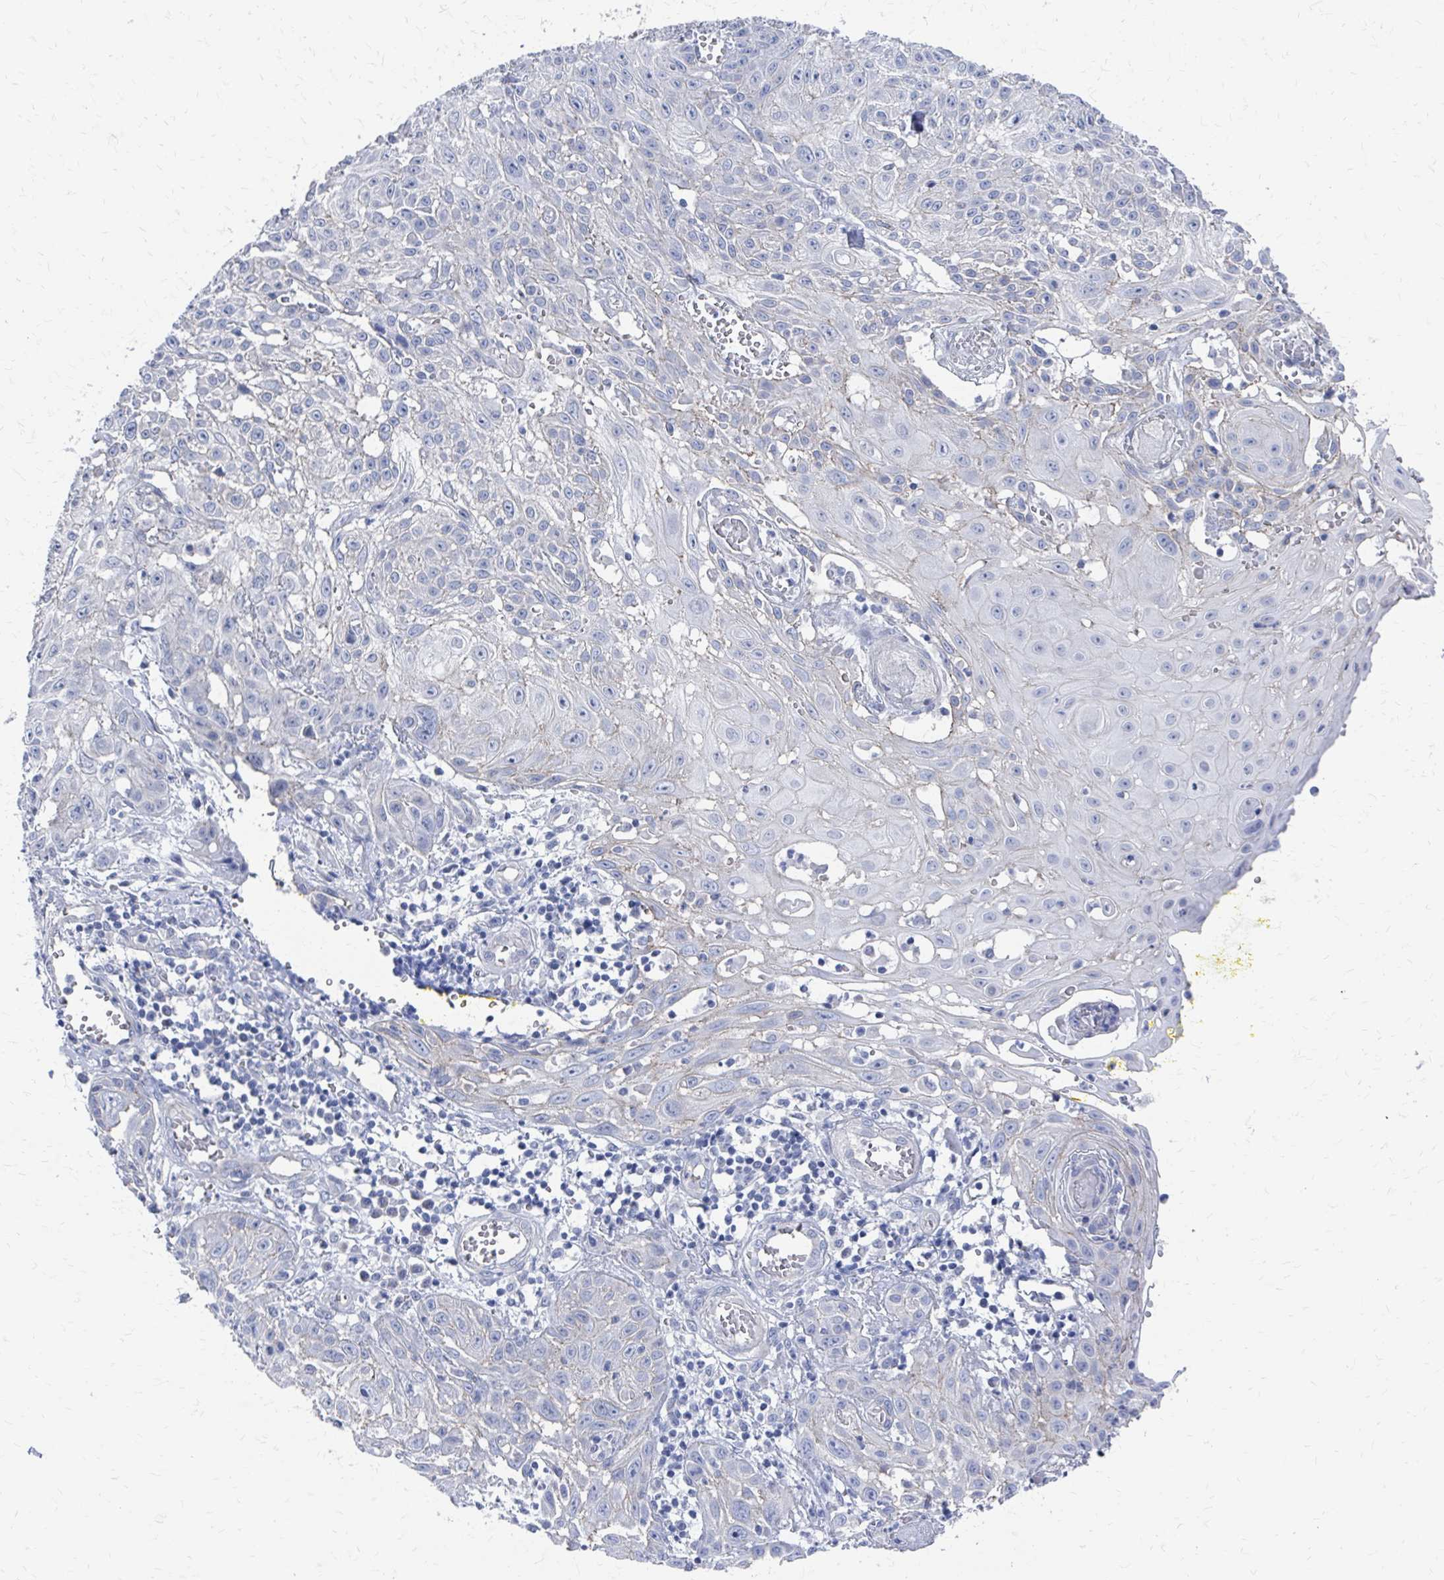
{"staining": {"intensity": "negative", "quantity": "none", "location": "none"}, "tissue": "skin cancer", "cell_type": "Tumor cells", "image_type": "cancer", "snomed": [{"axis": "morphology", "description": "Squamous cell carcinoma, NOS"}, {"axis": "topography", "description": "Skin"}, {"axis": "topography", "description": "Vulva"}], "caption": "Photomicrograph shows no protein staining in tumor cells of squamous cell carcinoma (skin) tissue.", "gene": "PLEKHG7", "patient": {"sex": "female", "age": 71}}